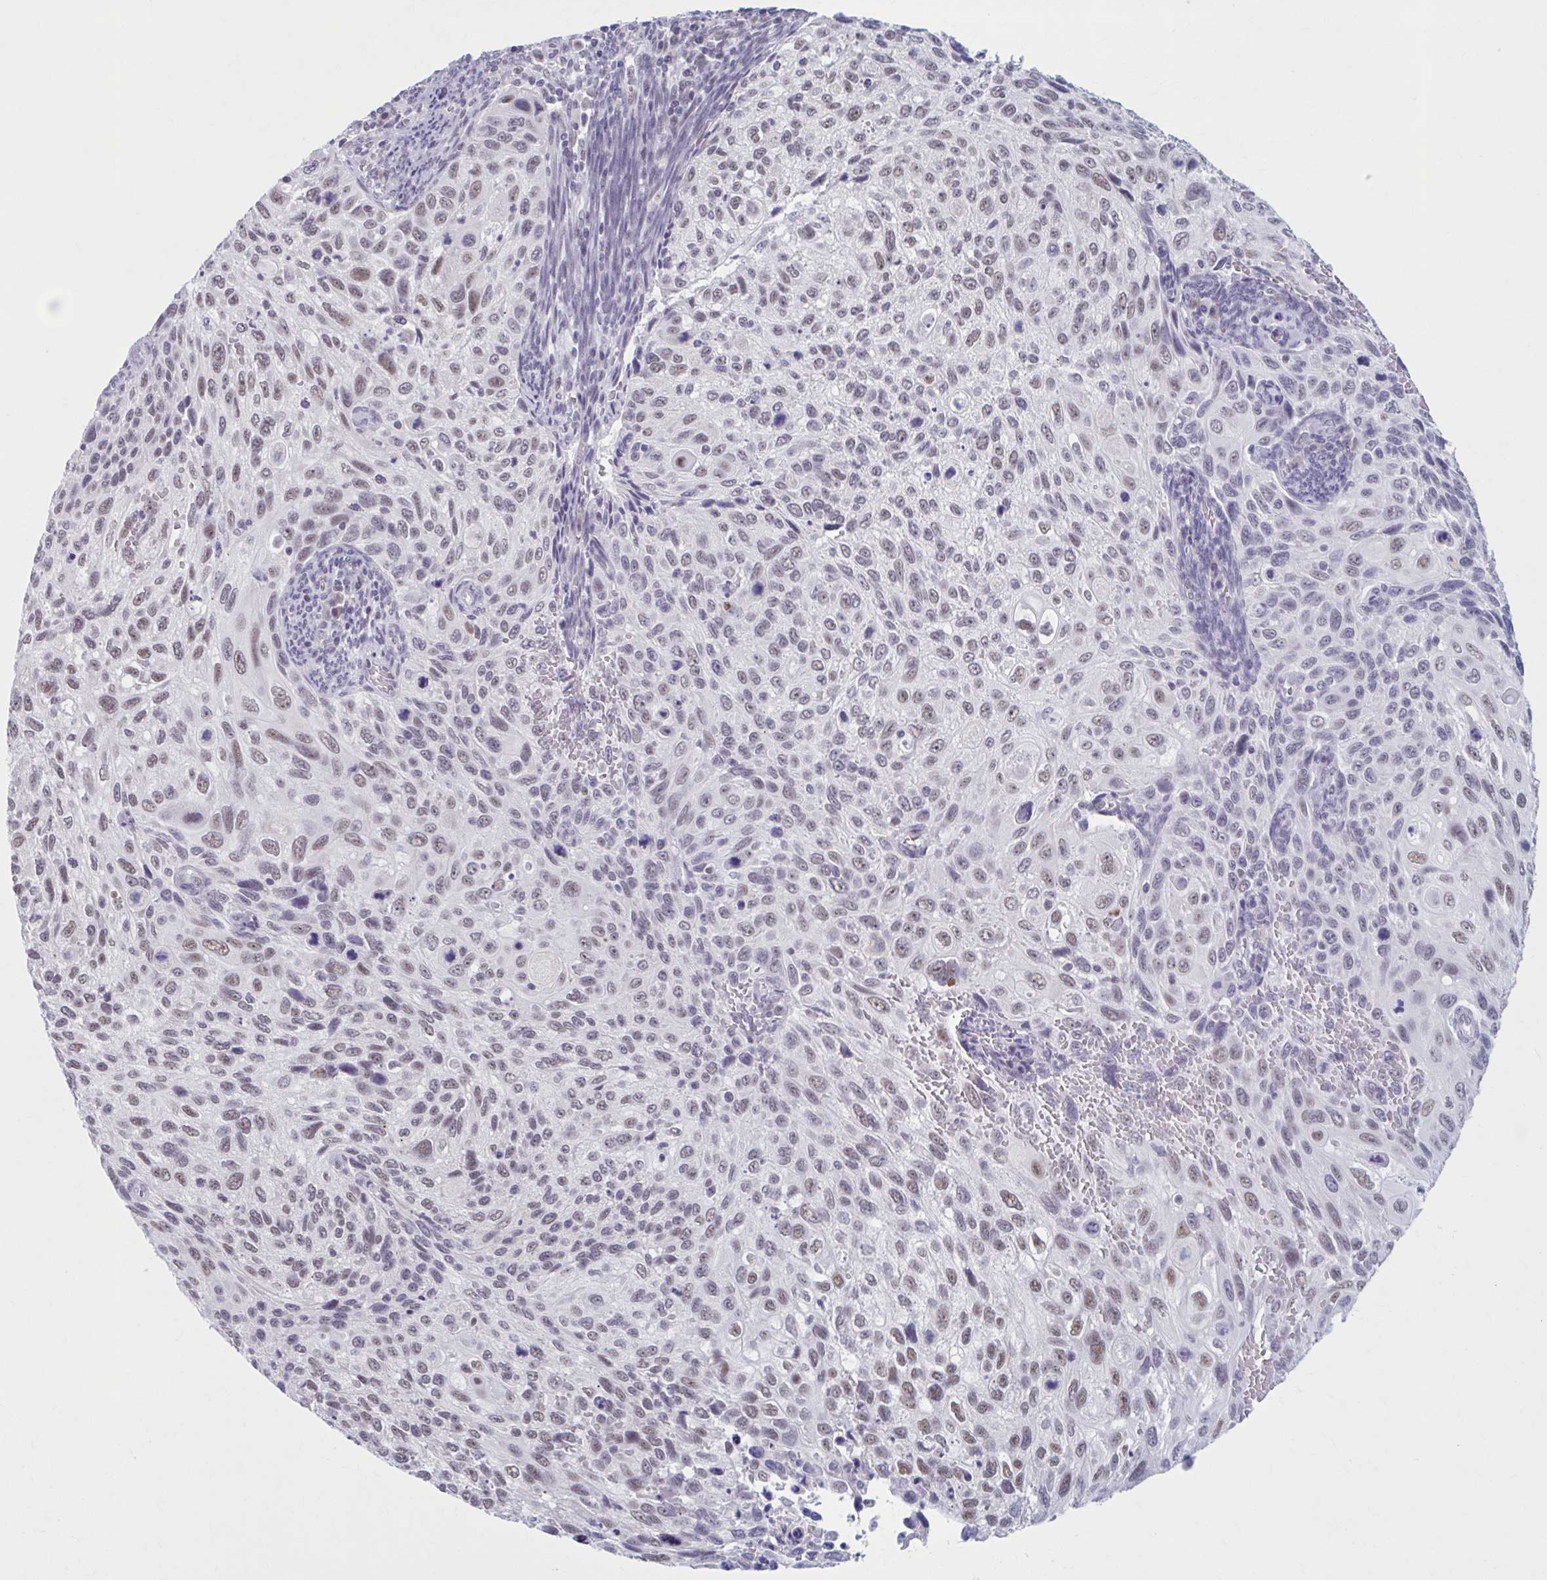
{"staining": {"intensity": "moderate", "quantity": ">75%", "location": "nuclear"}, "tissue": "cervical cancer", "cell_type": "Tumor cells", "image_type": "cancer", "snomed": [{"axis": "morphology", "description": "Squamous cell carcinoma, NOS"}, {"axis": "topography", "description": "Cervix"}], "caption": "Protein staining by IHC shows moderate nuclear staining in approximately >75% of tumor cells in cervical cancer (squamous cell carcinoma). (DAB (3,3'-diaminobenzidine) = brown stain, brightfield microscopy at high magnification).", "gene": "CCDC105", "patient": {"sex": "female", "age": 70}}